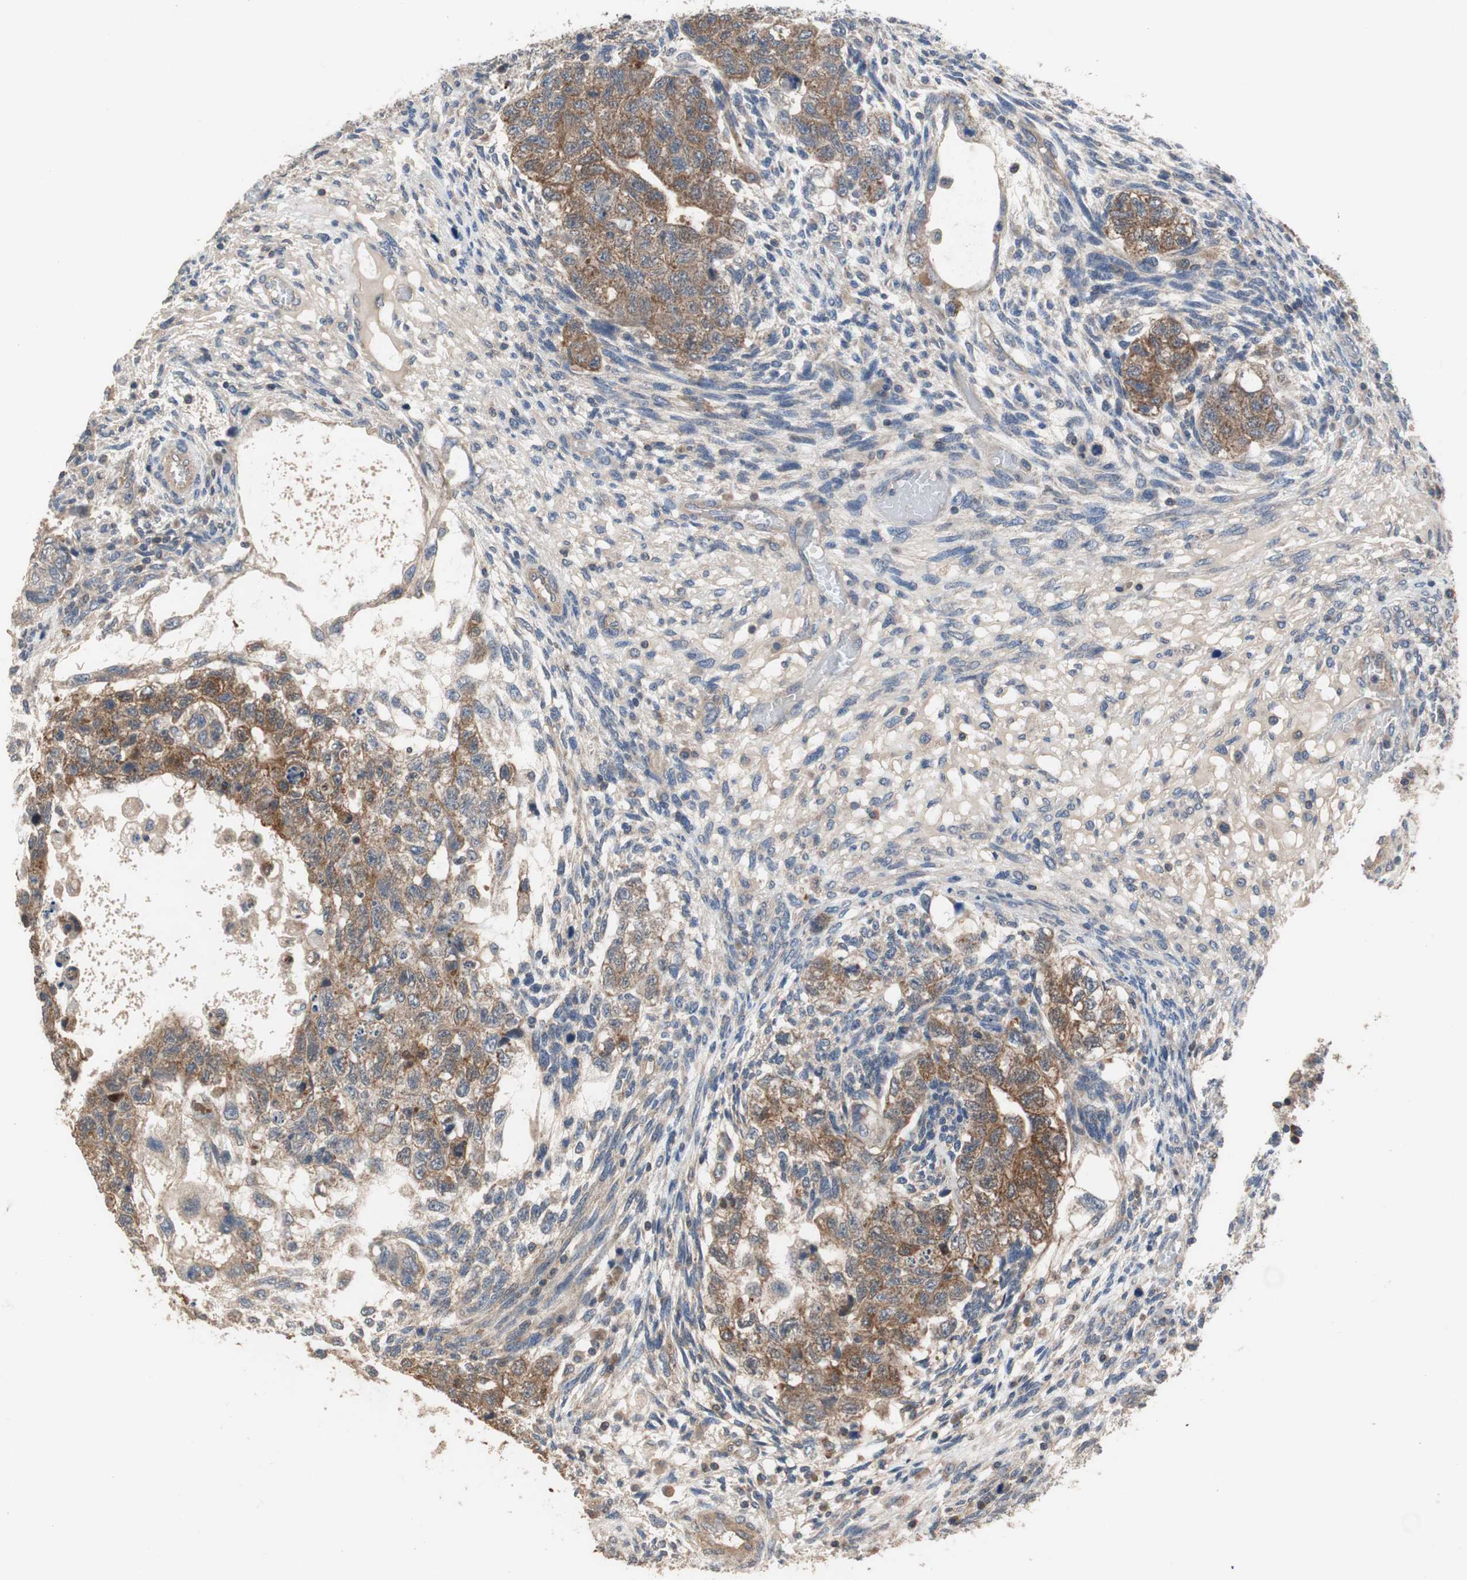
{"staining": {"intensity": "strong", "quantity": ">75%", "location": "cytoplasmic/membranous"}, "tissue": "testis cancer", "cell_type": "Tumor cells", "image_type": "cancer", "snomed": [{"axis": "morphology", "description": "Normal tissue, NOS"}, {"axis": "morphology", "description": "Carcinoma, Embryonal, NOS"}, {"axis": "topography", "description": "Testis"}], "caption": "Testis cancer (embryonal carcinoma) tissue demonstrates strong cytoplasmic/membranous positivity in about >75% of tumor cells, visualized by immunohistochemistry.", "gene": "MAP4K2", "patient": {"sex": "male", "age": 36}}